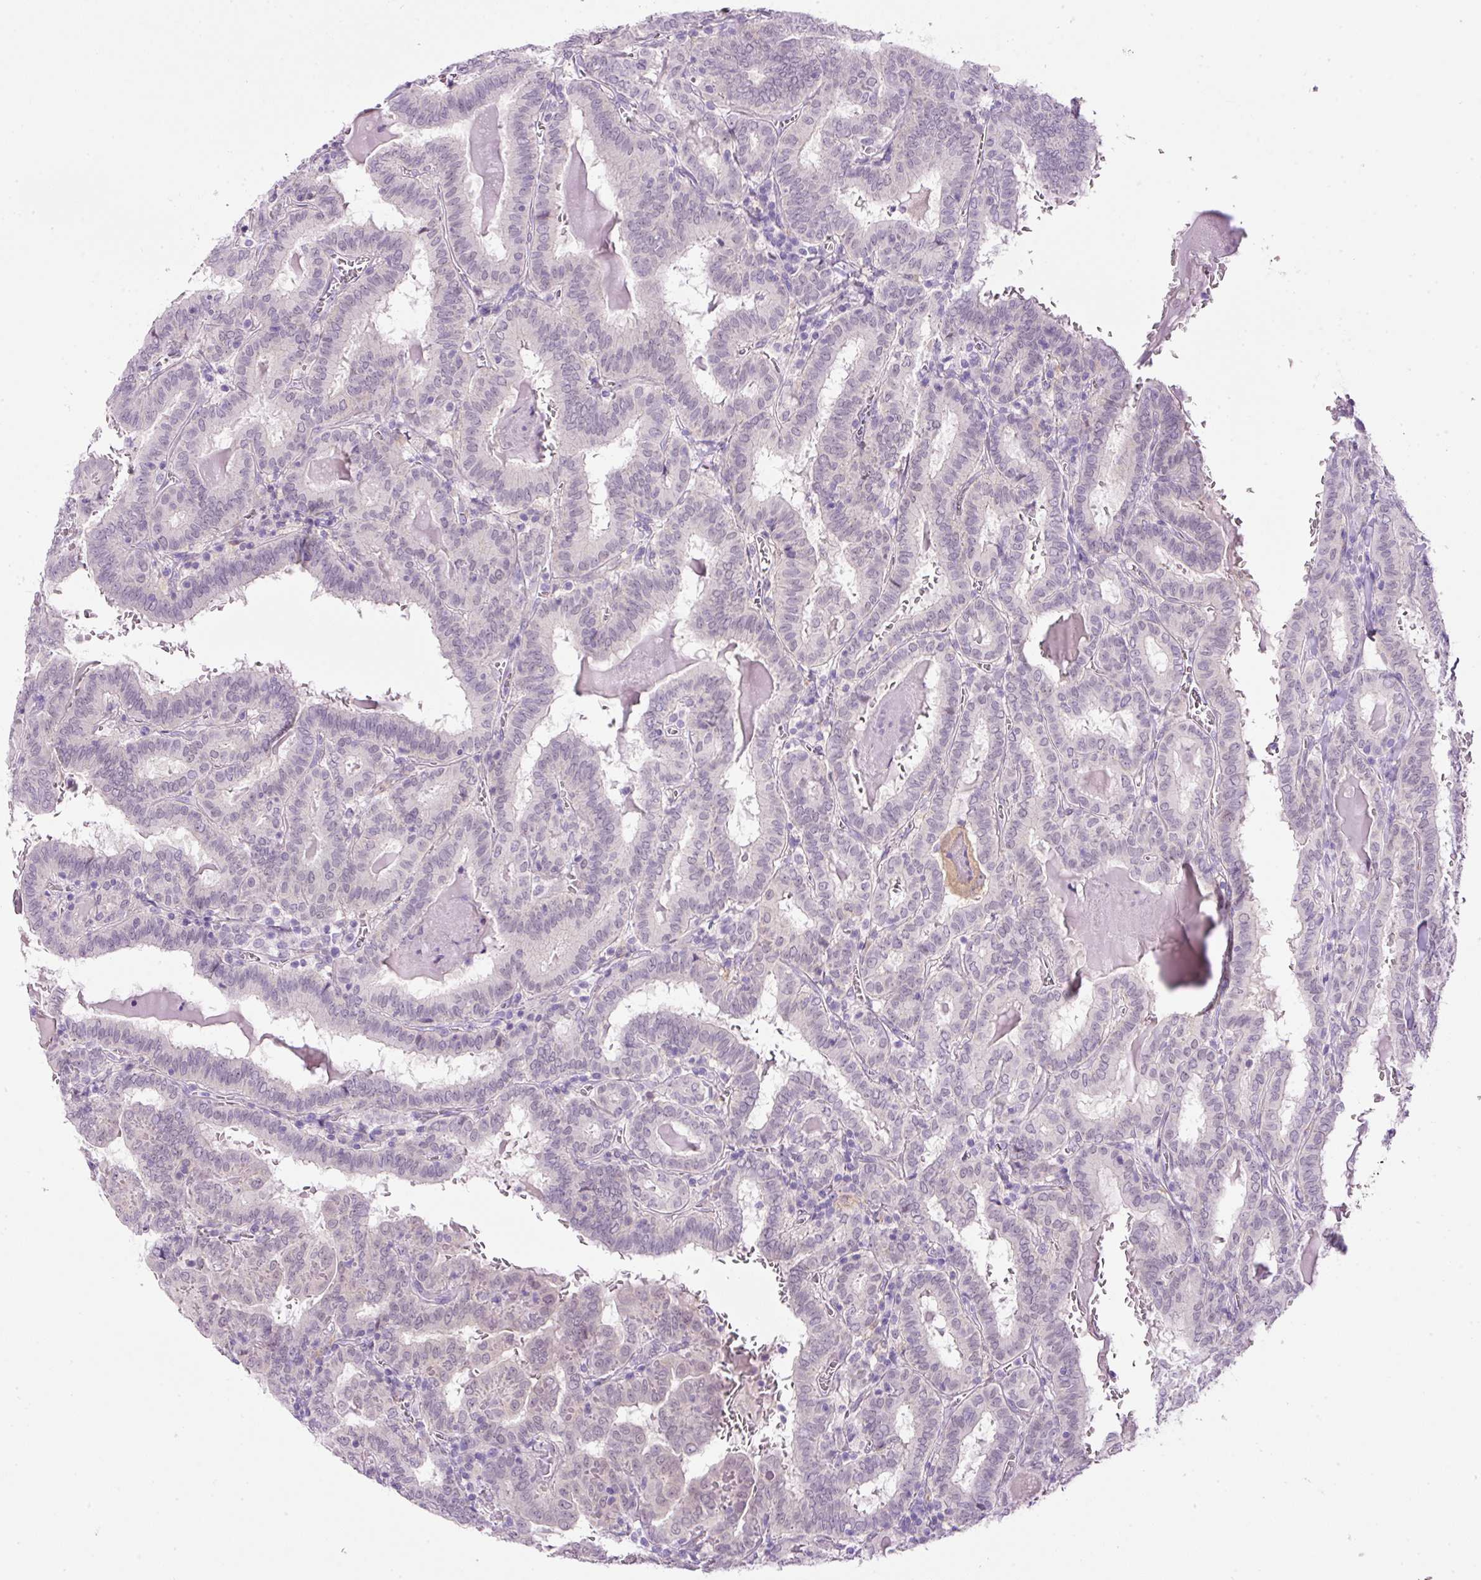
{"staining": {"intensity": "negative", "quantity": "none", "location": "none"}, "tissue": "thyroid cancer", "cell_type": "Tumor cells", "image_type": "cancer", "snomed": [{"axis": "morphology", "description": "Papillary adenocarcinoma, NOS"}, {"axis": "topography", "description": "Thyroid gland"}], "caption": "A photomicrograph of human thyroid papillary adenocarcinoma is negative for staining in tumor cells.", "gene": "SRC", "patient": {"sex": "female", "age": 72}}